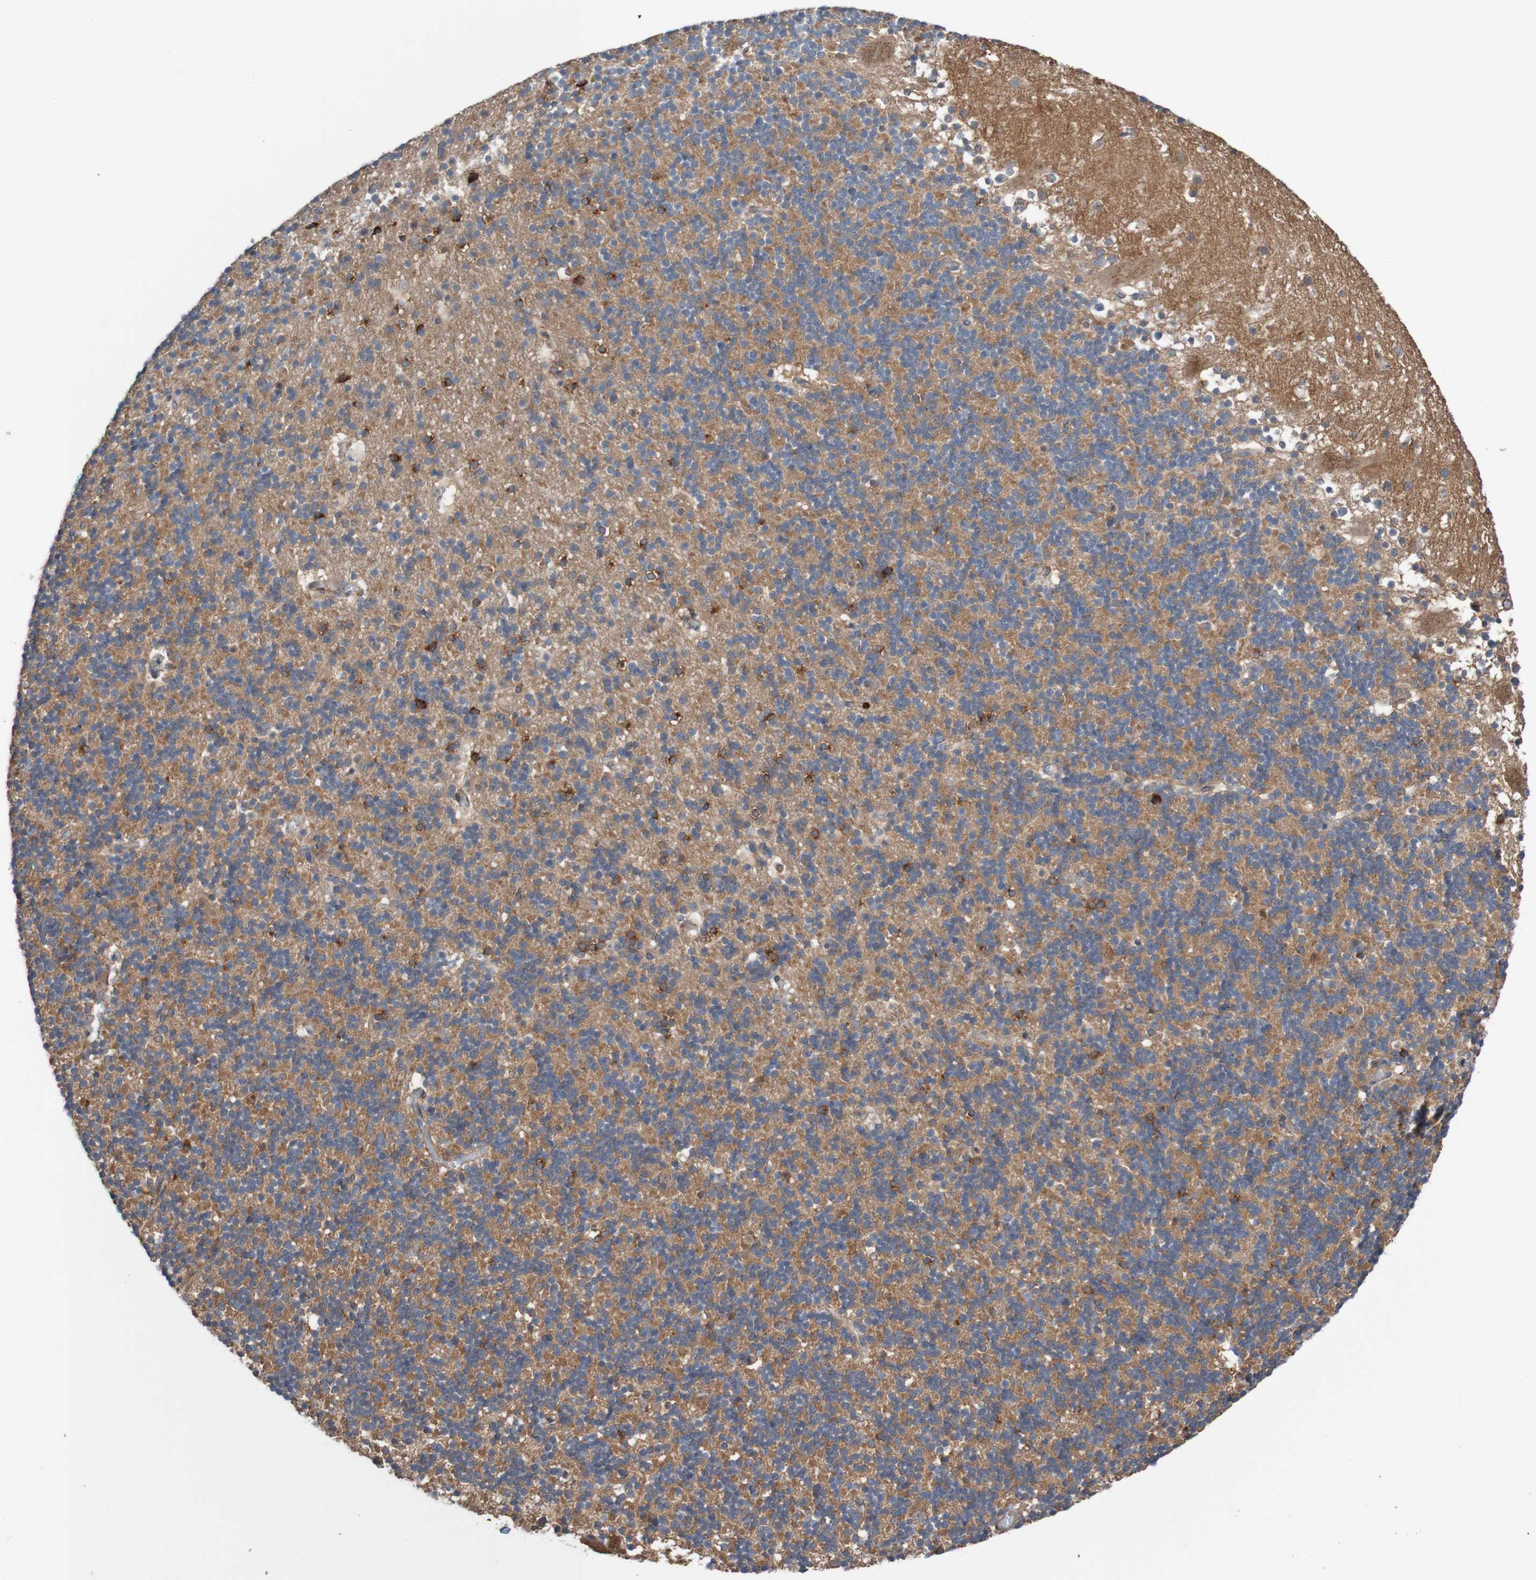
{"staining": {"intensity": "strong", "quantity": "25%-75%", "location": "cytoplasmic/membranous"}, "tissue": "cerebellum", "cell_type": "Cells in granular layer", "image_type": "normal", "snomed": [{"axis": "morphology", "description": "Normal tissue, NOS"}, {"axis": "topography", "description": "Cerebellum"}], "caption": "IHC (DAB) staining of unremarkable human cerebellum exhibits strong cytoplasmic/membranous protein expression in about 25%-75% of cells in granular layer.", "gene": "ST8SIA6", "patient": {"sex": "male", "age": 45}}